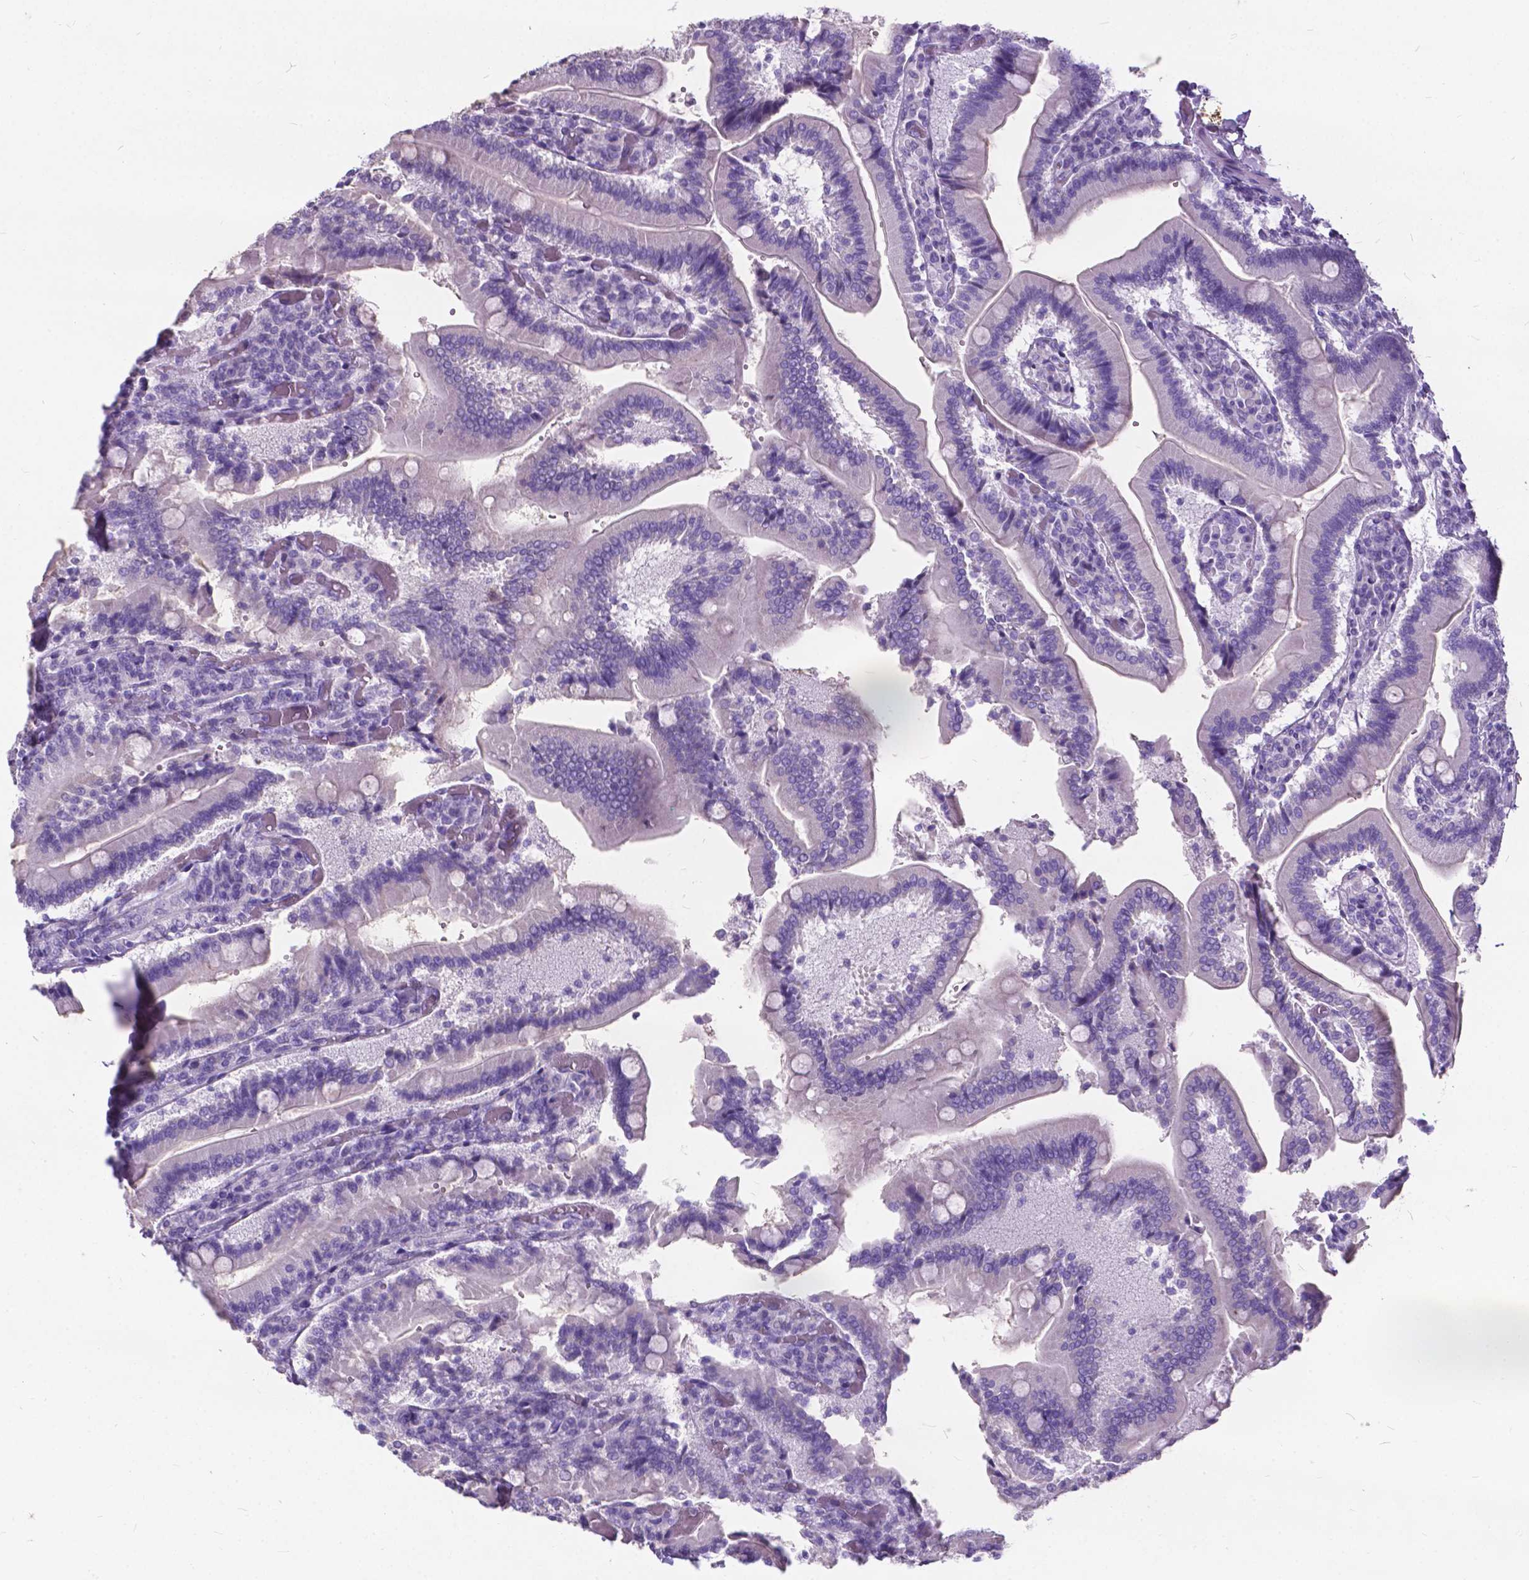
{"staining": {"intensity": "negative", "quantity": "none", "location": "none"}, "tissue": "duodenum", "cell_type": "Glandular cells", "image_type": "normal", "snomed": [{"axis": "morphology", "description": "Normal tissue, NOS"}, {"axis": "topography", "description": "Duodenum"}], "caption": "Glandular cells show no significant protein staining in benign duodenum. (DAB (3,3'-diaminobenzidine) immunohistochemistry with hematoxylin counter stain).", "gene": "BSND", "patient": {"sex": "female", "age": 62}}